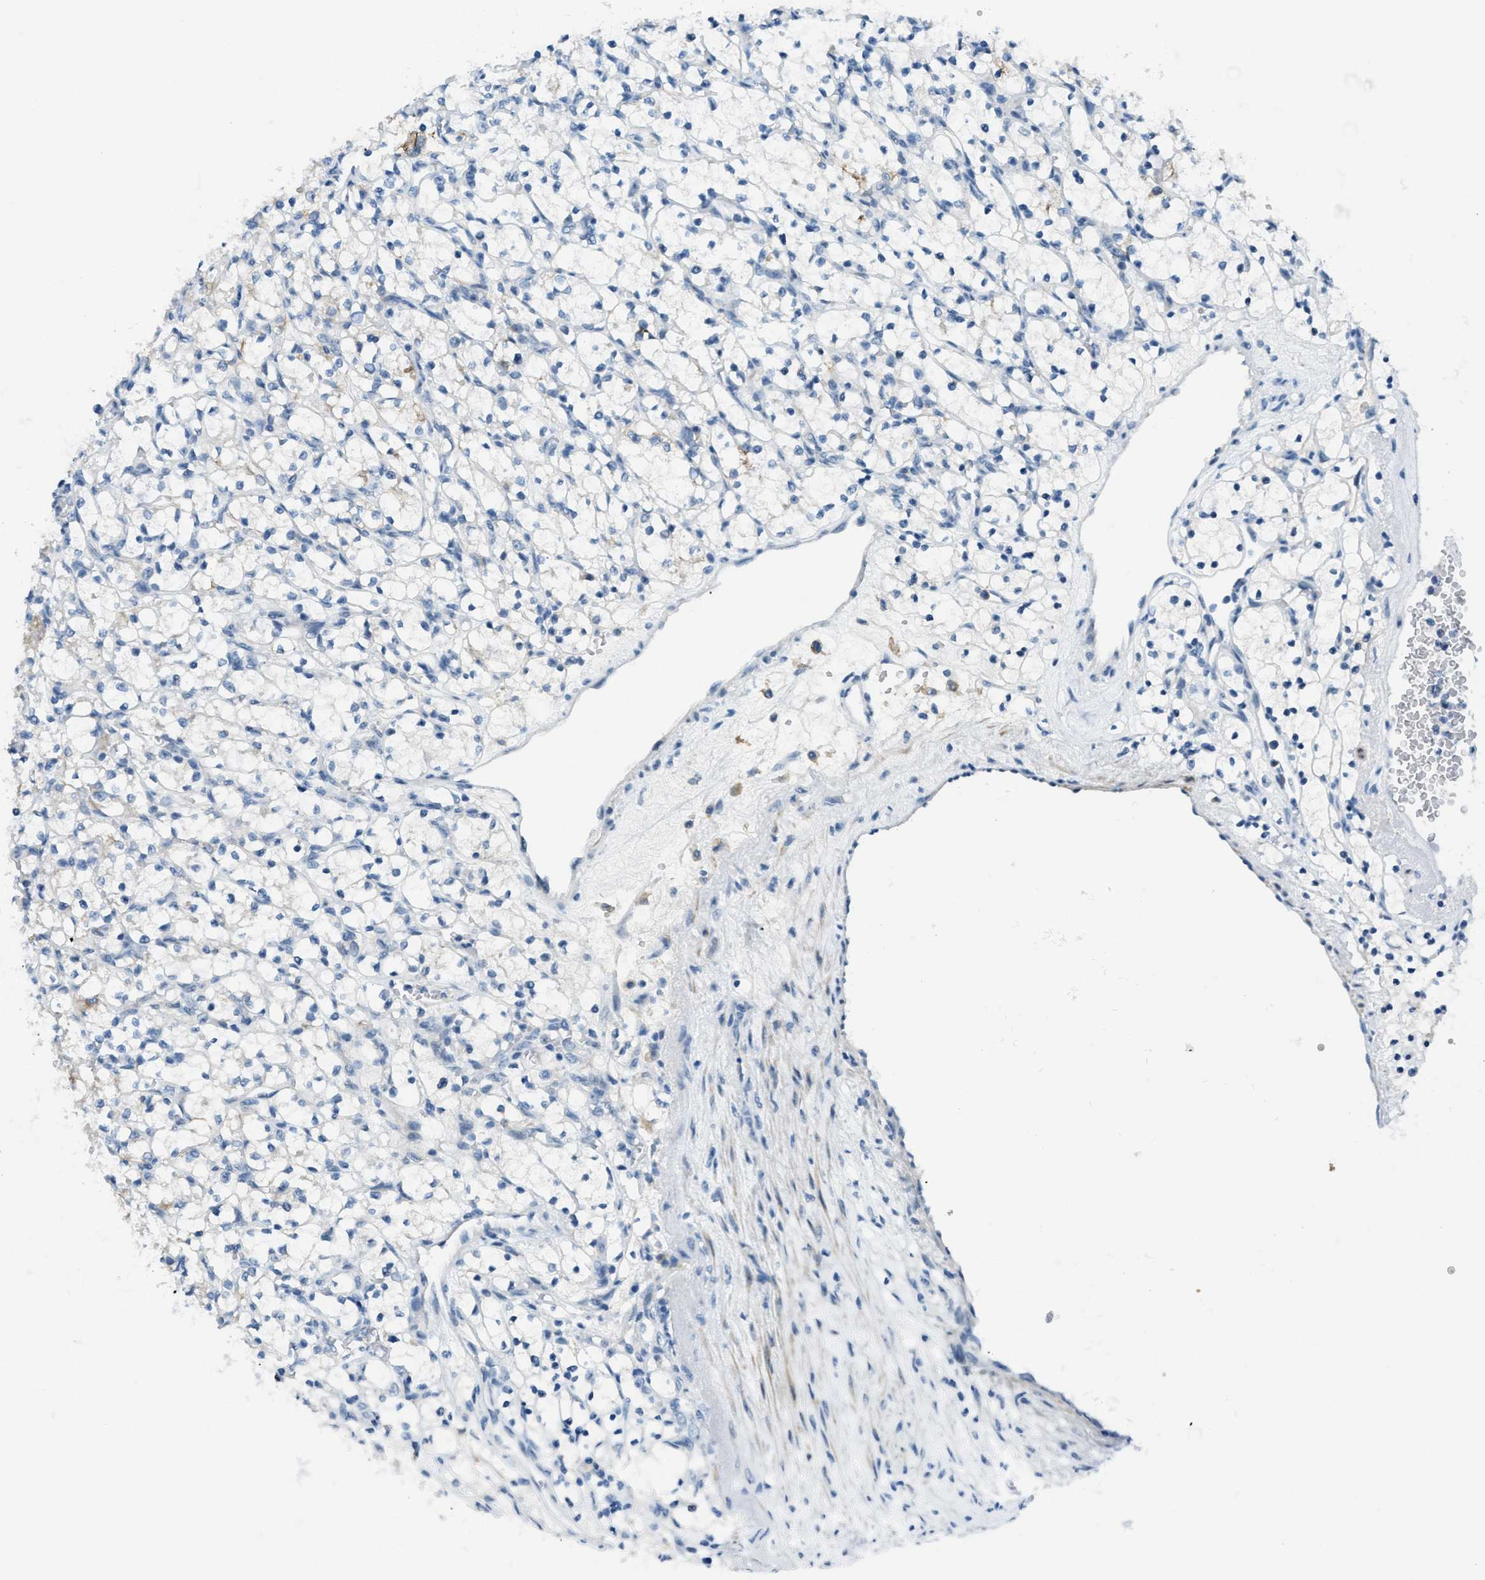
{"staining": {"intensity": "negative", "quantity": "none", "location": "none"}, "tissue": "renal cancer", "cell_type": "Tumor cells", "image_type": "cancer", "snomed": [{"axis": "morphology", "description": "Adenocarcinoma, NOS"}, {"axis": "topography", "description": "Kidney"}], "caption": "Immunohistochemical staining of human renal cancer (adenocarcinoma) demonstrates no significant staining in tumor cells.", "gene": "KLHL8", "patient": {"sex": "female", "age": 69}}